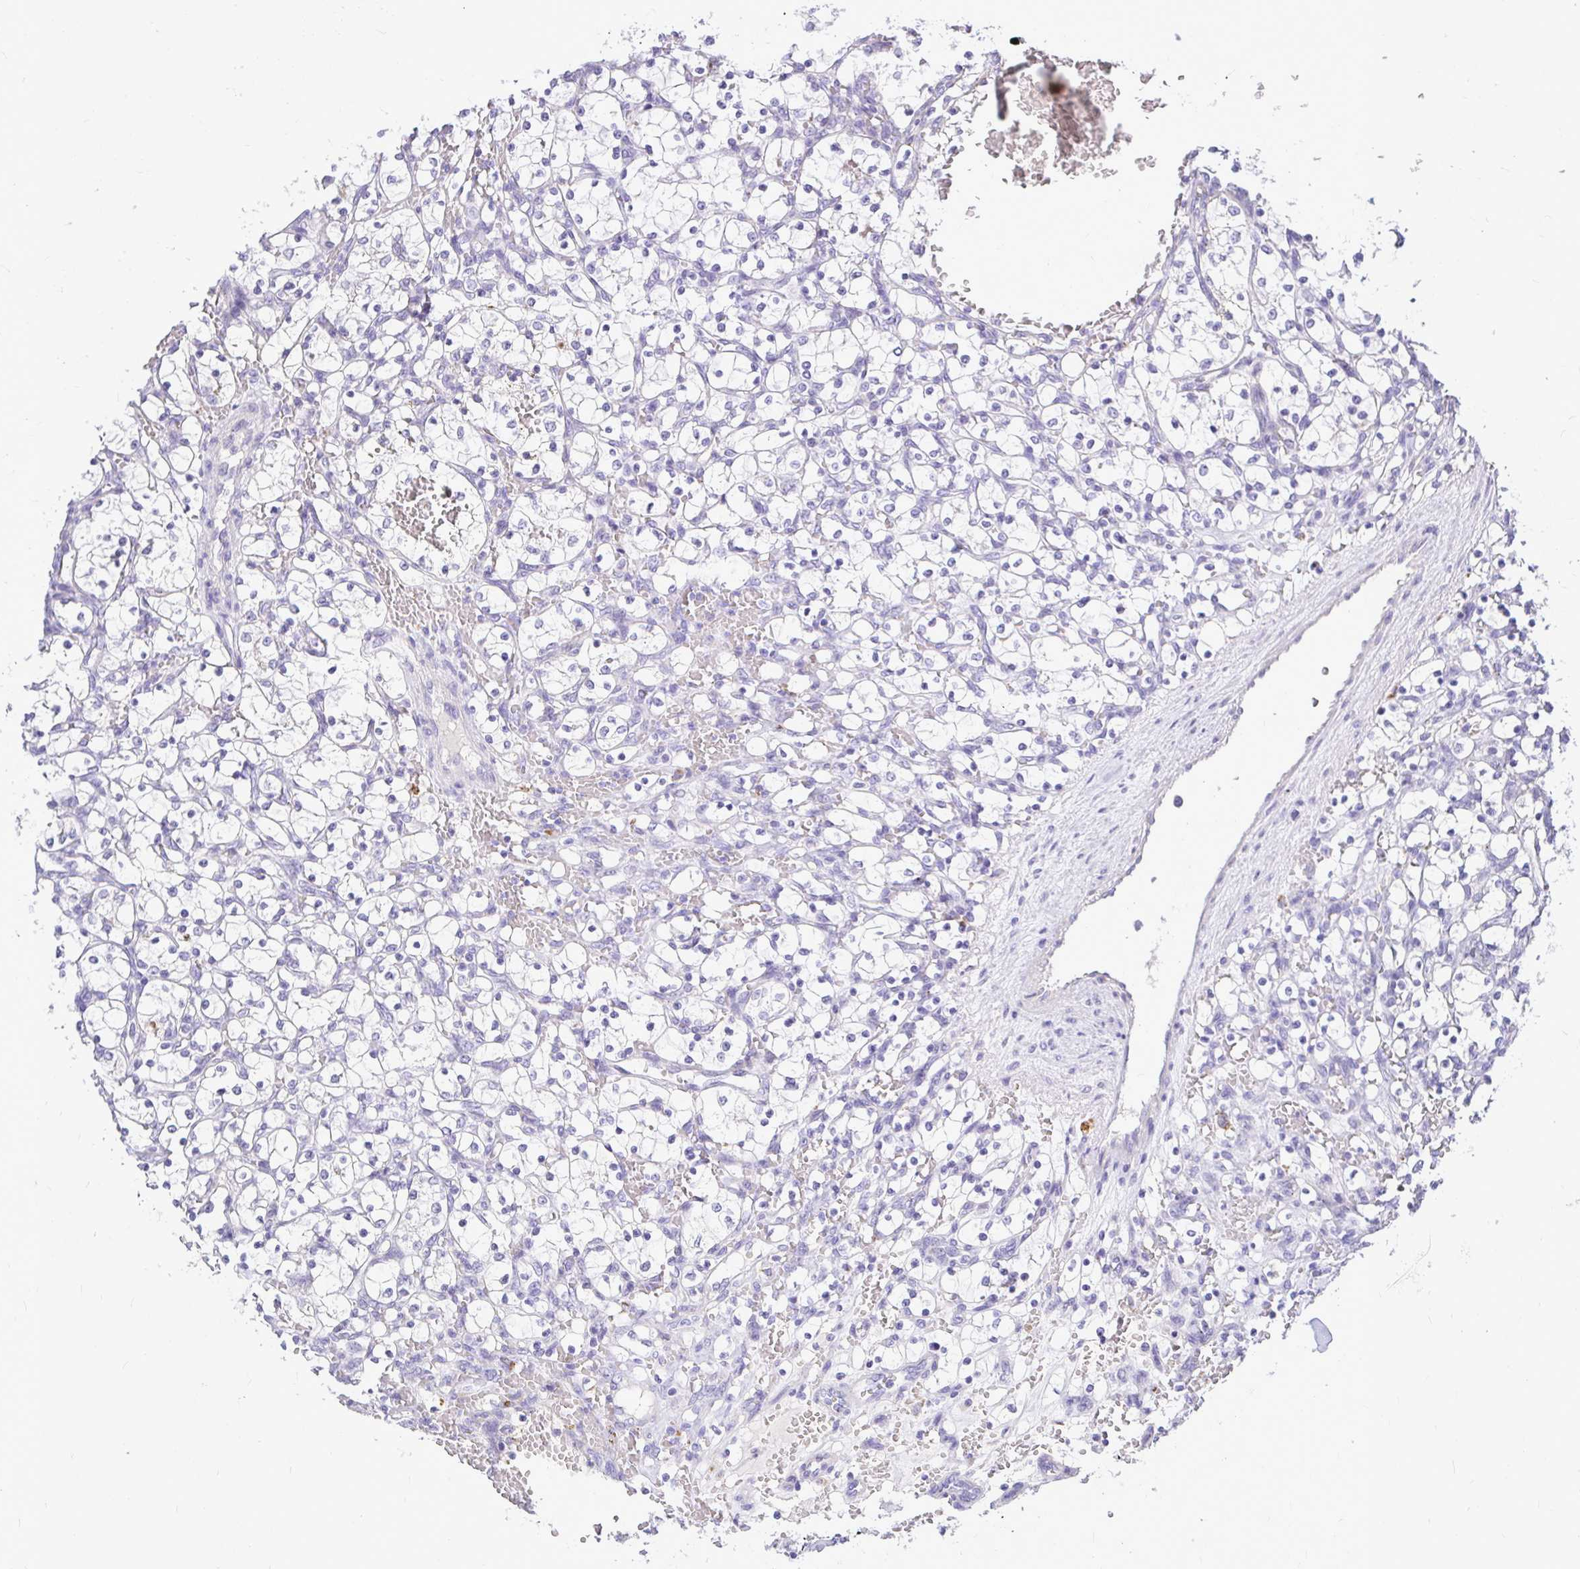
{"staining": {"intensity": "negative", "quantity": "none", "location": "none"}, "tissue": "renal cancer", "cell_type": "Tumor cells", "image_type": "cancer", "snomed": [{"axis": "morphology", "description": "Adenocarcinoma, NOS"}, {"axis": "topography", "description": "Kidney"}], "caption": "Image shows no protein expression in tumor cells of renal cancer tissue. (DAB immunohistochemistry visualized using brightfield microscopy, high magnification).", "gene": "PKN3", "patient": {"sex": "female", "age": 69}}